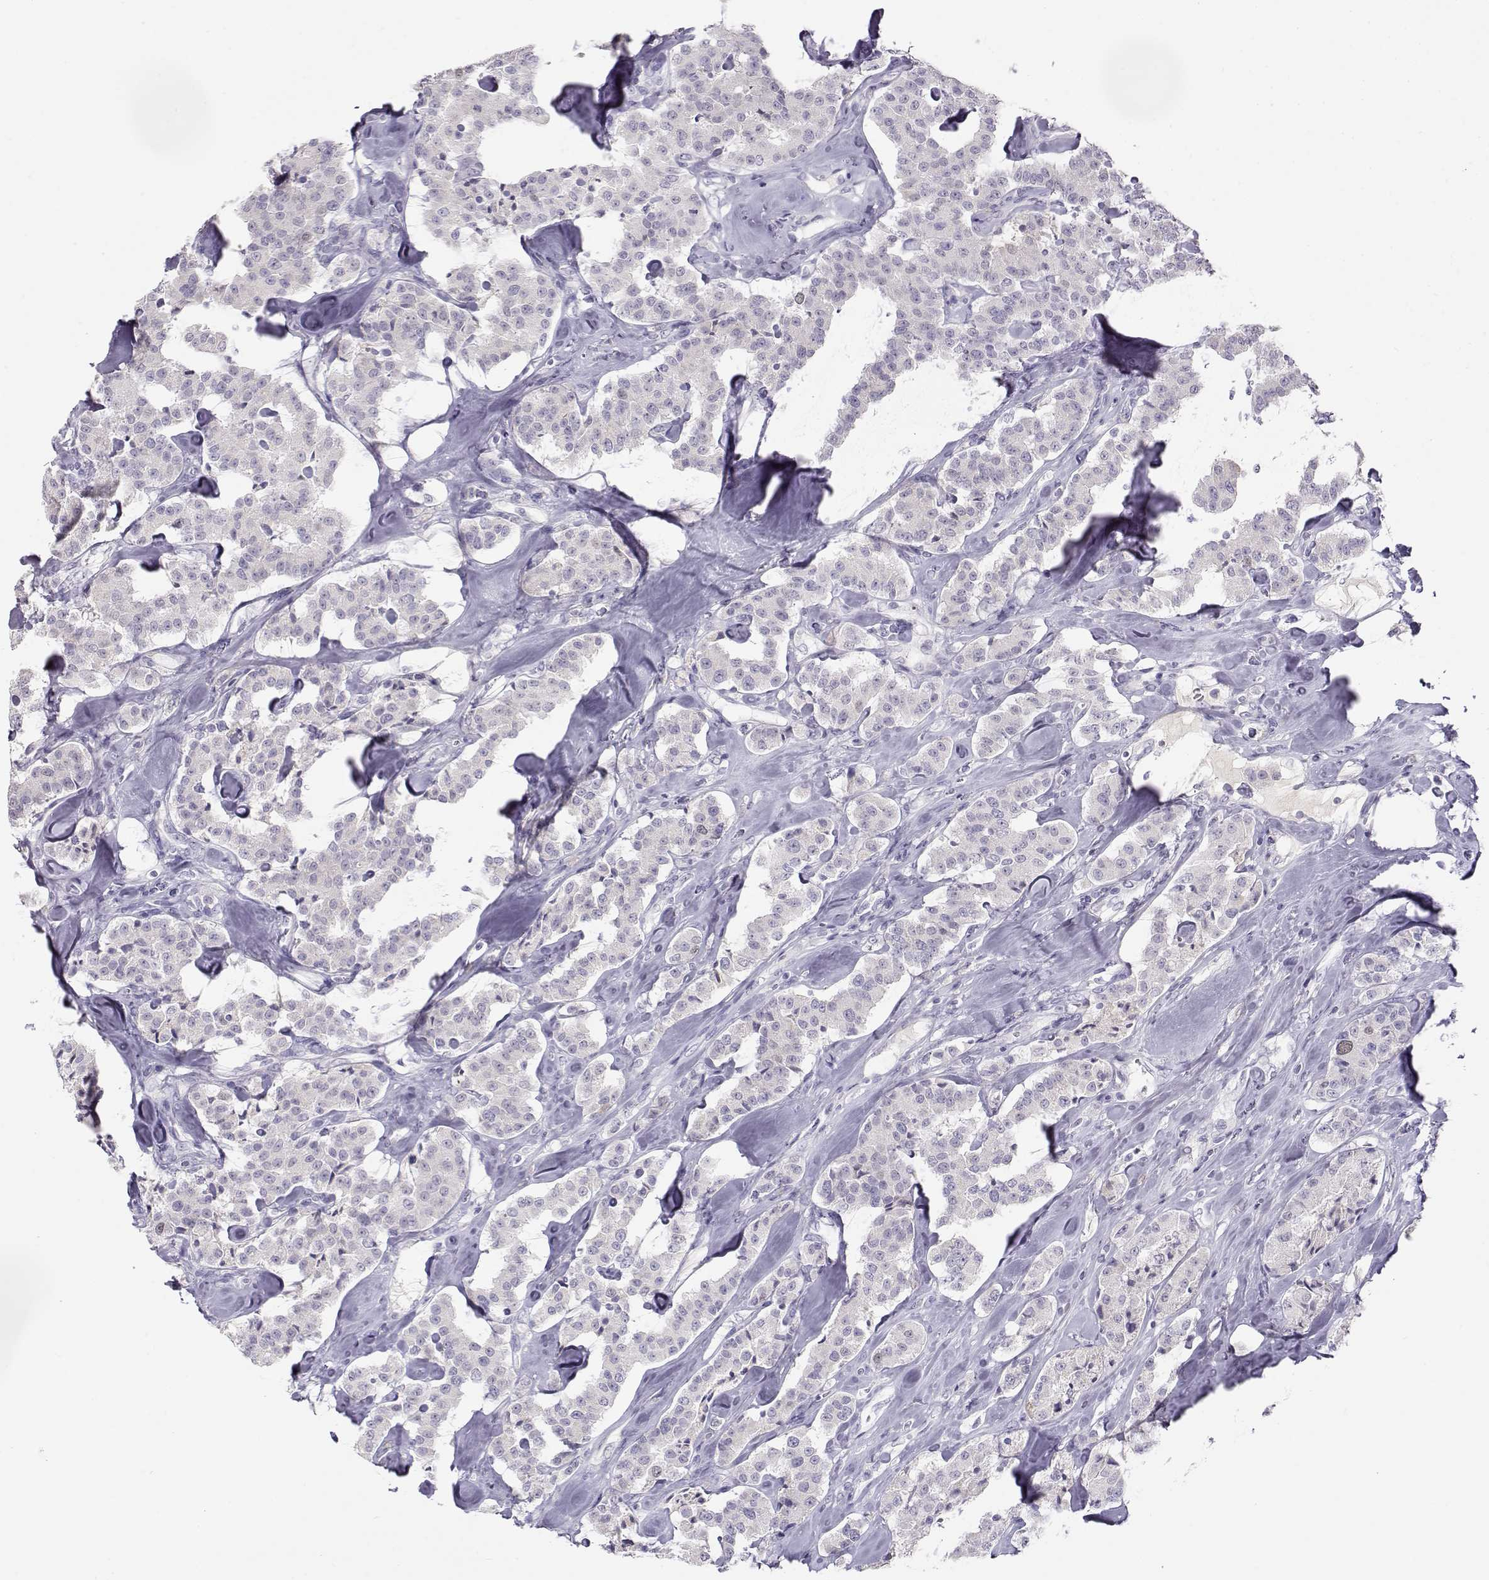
{"staining": {"intensity": "negative", "quantity": "none", "location": "none"}, "tissue": "carcinoid", "cell_type": "Tumor cells", "image_type": "cancer", "snomed": [{"axis": "morphology", "description": "Carcinoid, malignant, NOS"}, {"axis": "topography", "description": "Pancreas"}], "caption": "An IHC image of carcinoid is shown. There is no staining in tumor cells of carcinoid.", "gene": "OPN5", "patient": {"sex": "male", "age": 41}}